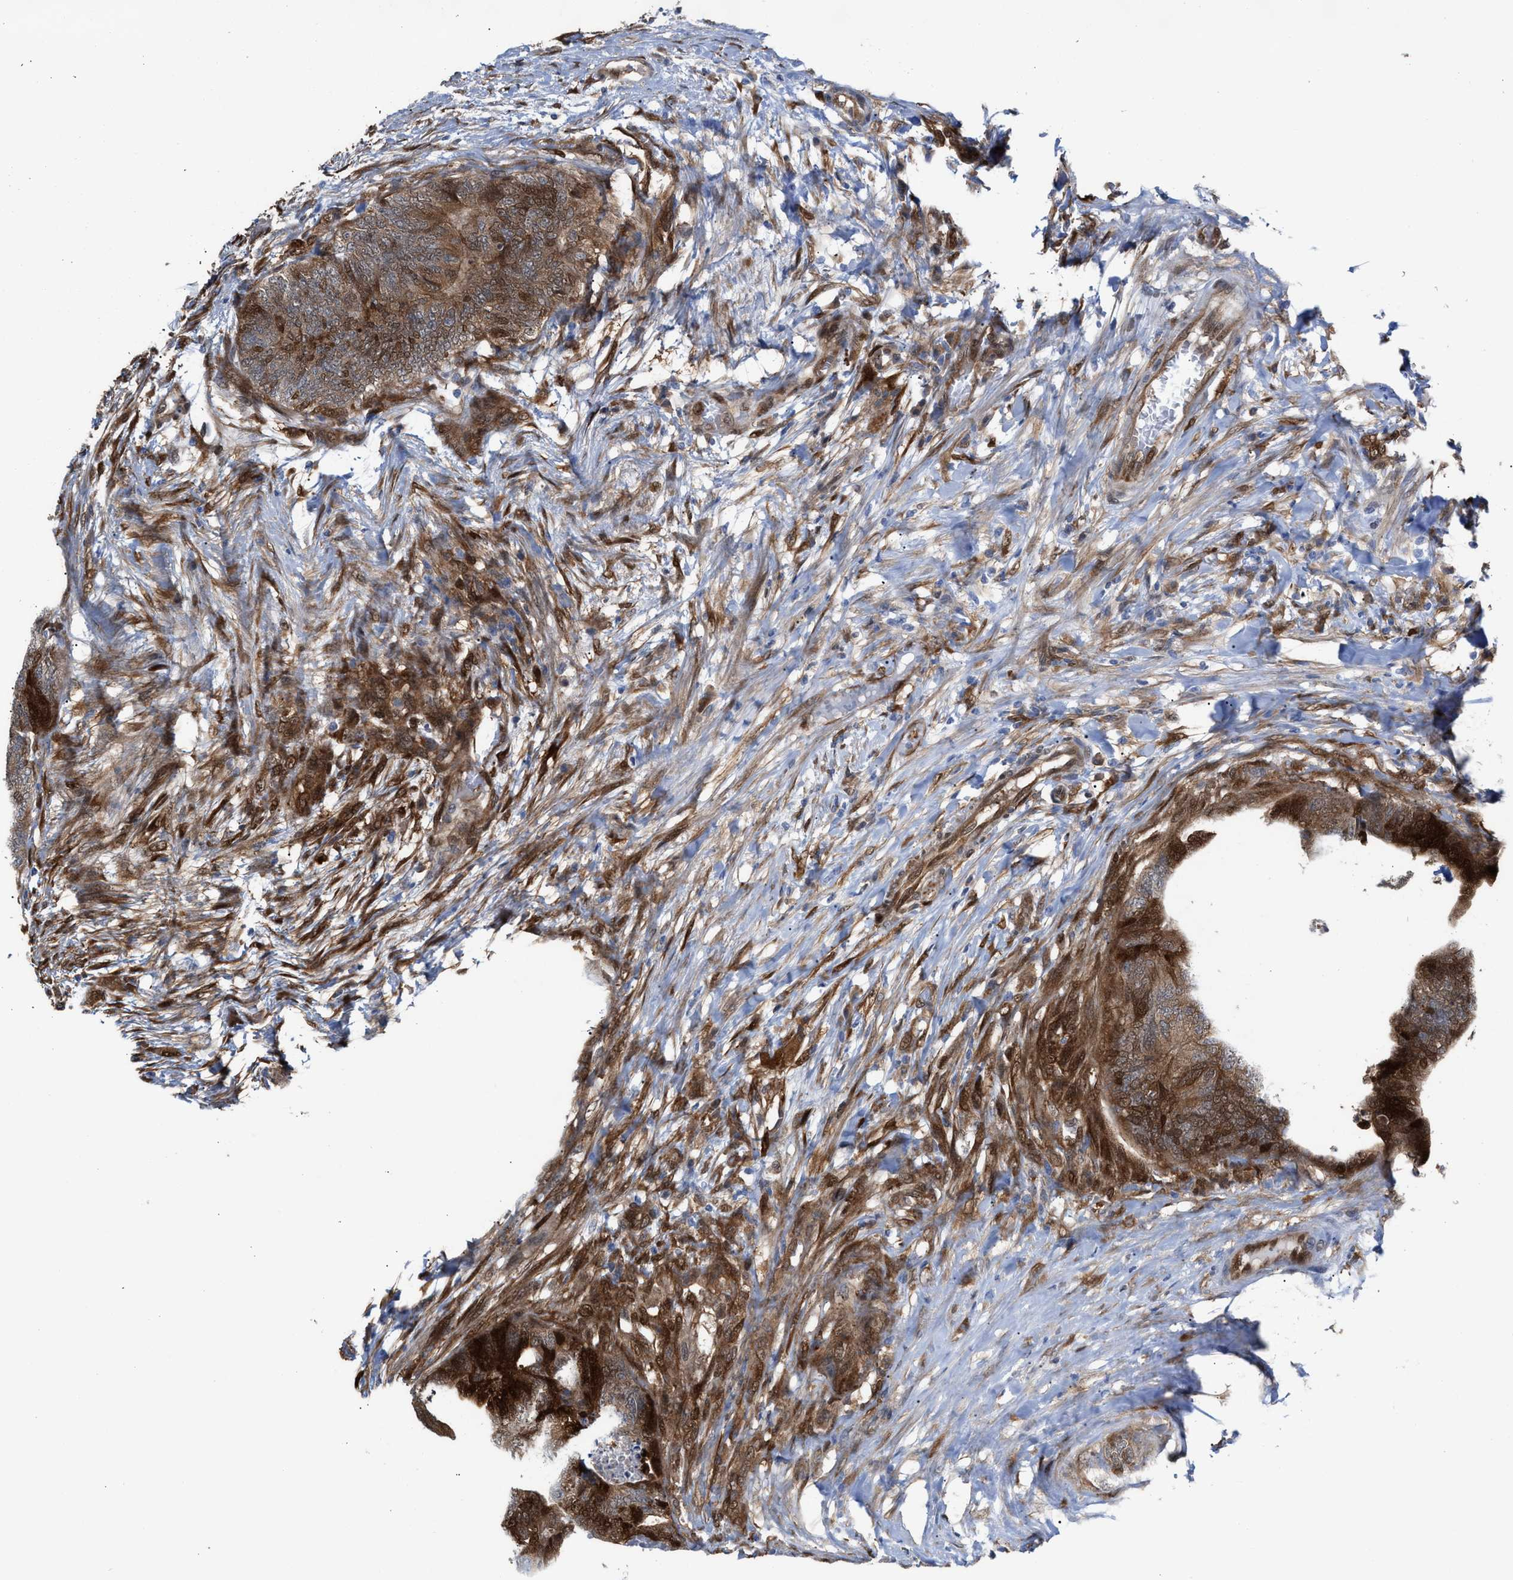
{"staining": {"intensity": "moderate", "quantity": "25%-75%", "location": "cytoplasmic/membranous,nuclear"}, "tissue": "colorectal cancer", "cell_type": "Tumor cells", "image_type": "cancer", "snomed": [{"axis": "morphology", "description": "Adenocarcinoma, NOS"}, {"axis": "topography", "description": "Colon"}], "caption": "DAB immunohistochemical staining of colorectal cancer (adenocarcinoma) demonstrates moderate cytoplasmic/membranous and nuclear protein staining in approximately 25%-75% of tumor cells.", "gene": "TP53I3", "patient": {"sex": "female", "age": 67}}